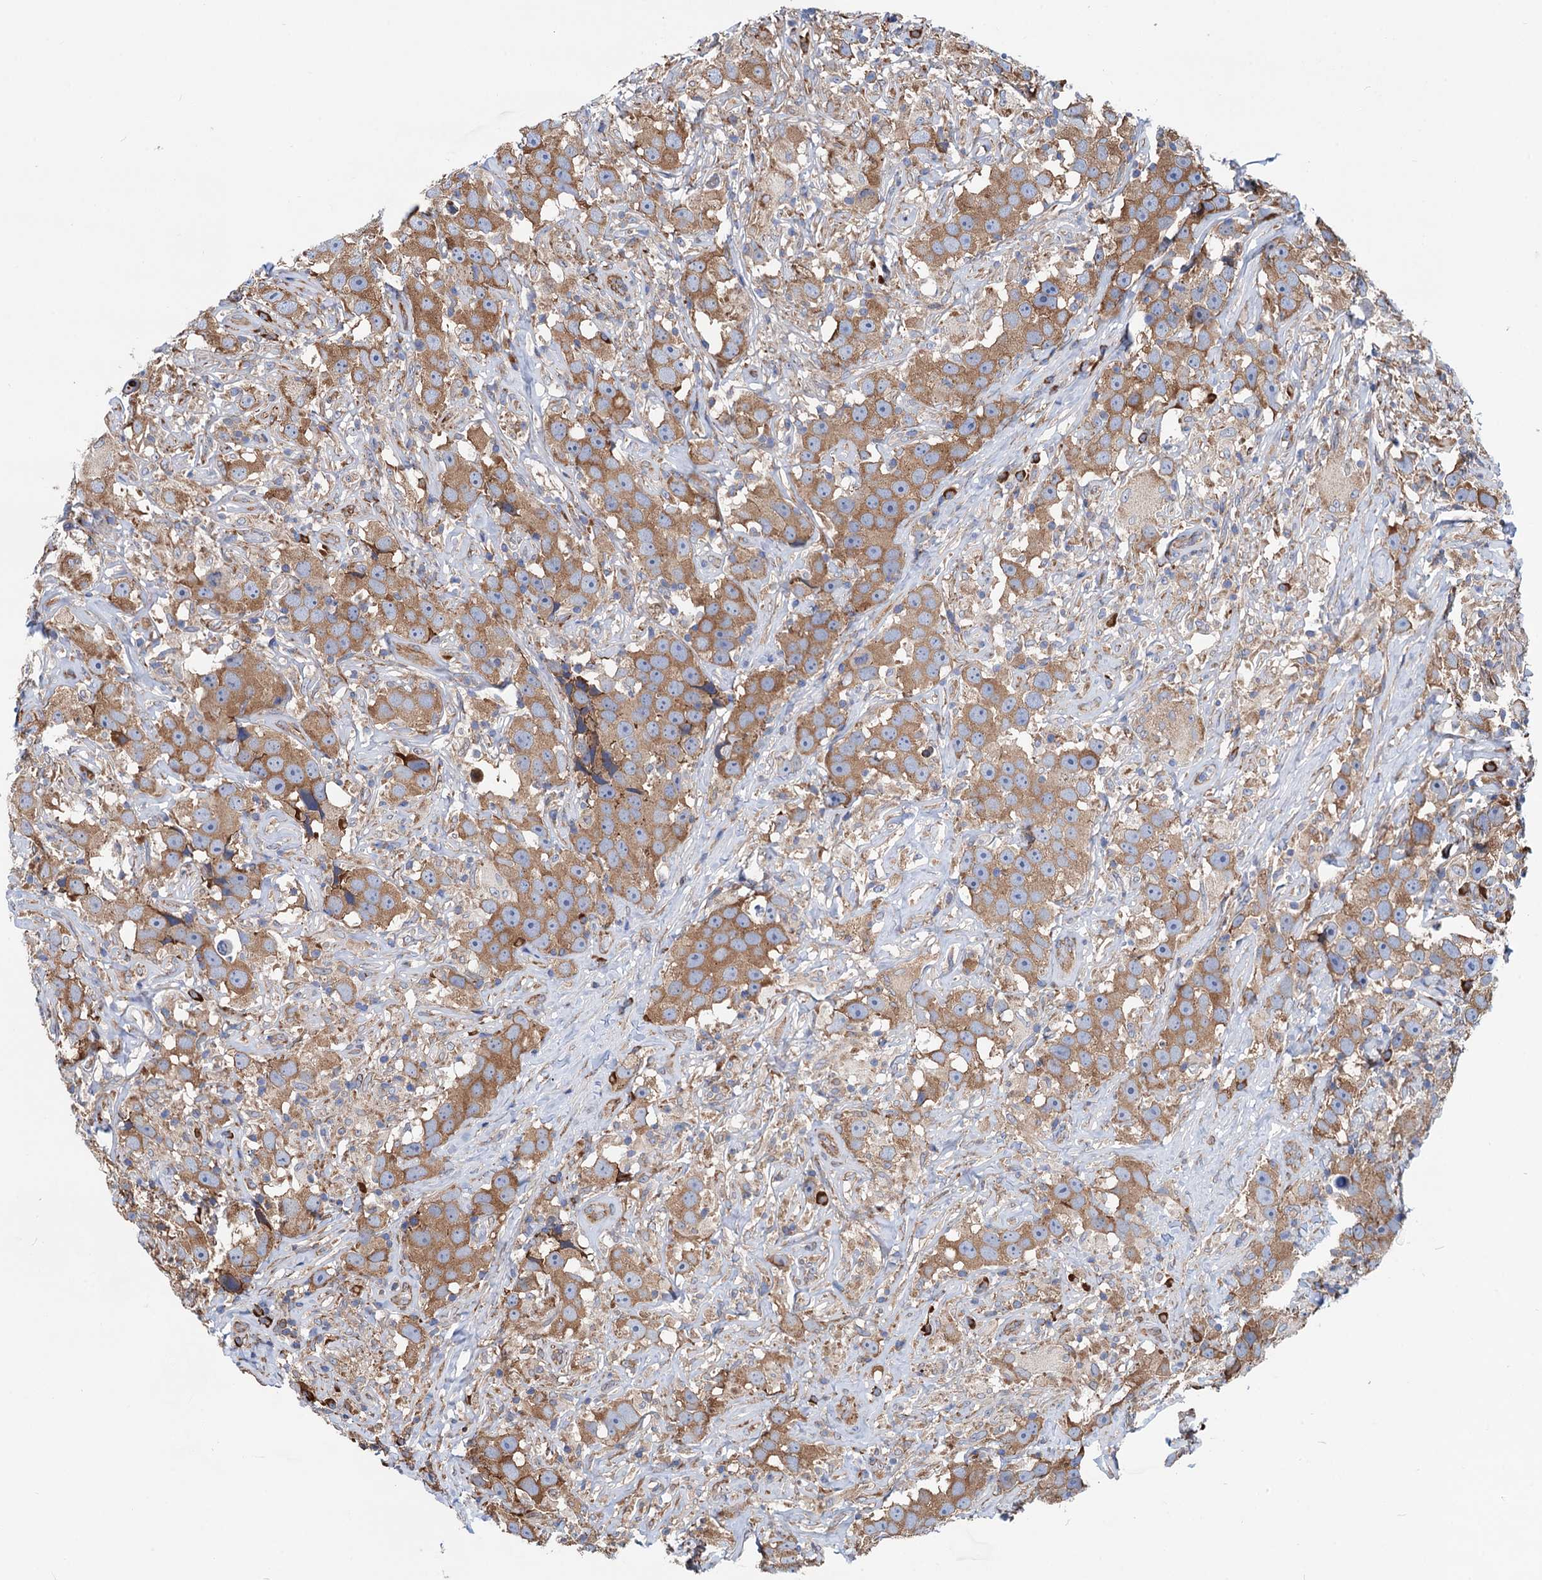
{"staining": {"intensity": "moderate", "quantity": ">75%", "location": "cytoplasmic/membranous"}, "tissue": "testis cancer", "cell_type": "Tumor cells", "image_type": "cancer", "snomed": [{"axis": "morphology", "description": "Seminoma, NOS"}, {"axis": "topography", "description": "Testis"}], "caption": "Tumor cells reveal moderate cytoplasmic/membranous expression in about >75% of cells in testis cancer (seminoma). The staining was performed using DAB to visualize the protein expression in brown, while the nuclei were stained in blue with hematoxylin (Magnification: 20x).", "gene": "SLC12A7", "patient": {"sex": "male", "age": 49}}